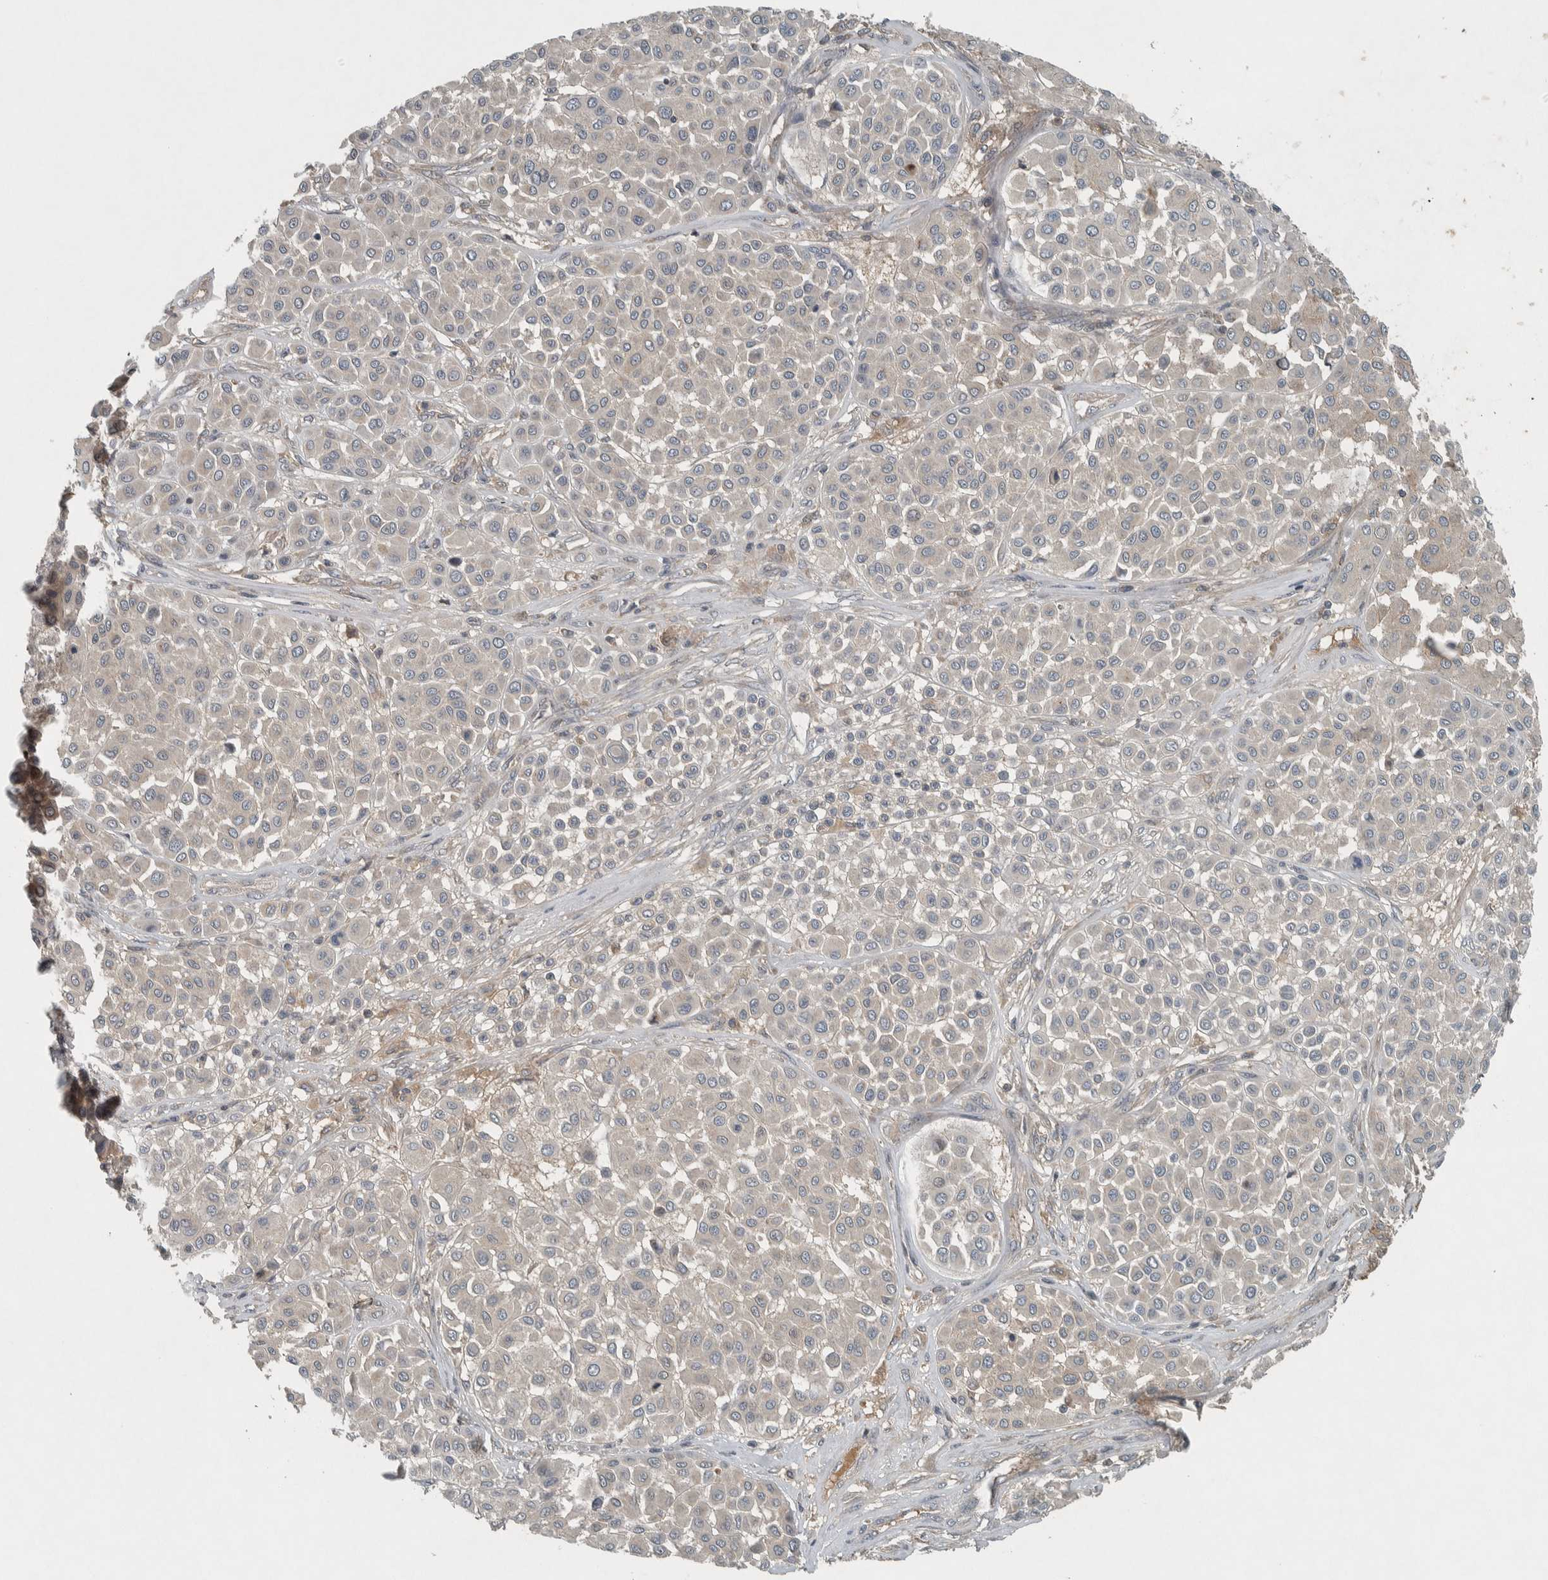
{"staining": {"intensity": "negative", "quantity": "none", "location": "none"}, "tissue": "melanoma", "cell_type": "Tumor cells", "image_type": "cancer", "snomed": [{"axis": "morphology", "description": "Malignant melanoma, Metastatic site"}, {"axis": "topography", "description": "Soft tissue"}], "caption": "High magnification brightfield microscopy of melanoma stained with DAB (3,3'-diaminobenzidine) (brown) and counterstained with hematoxylin (blue): tumor cells show no significant positivity.", "gene": "CLCN2", "patient": {"sex": "male", "age": 41}}